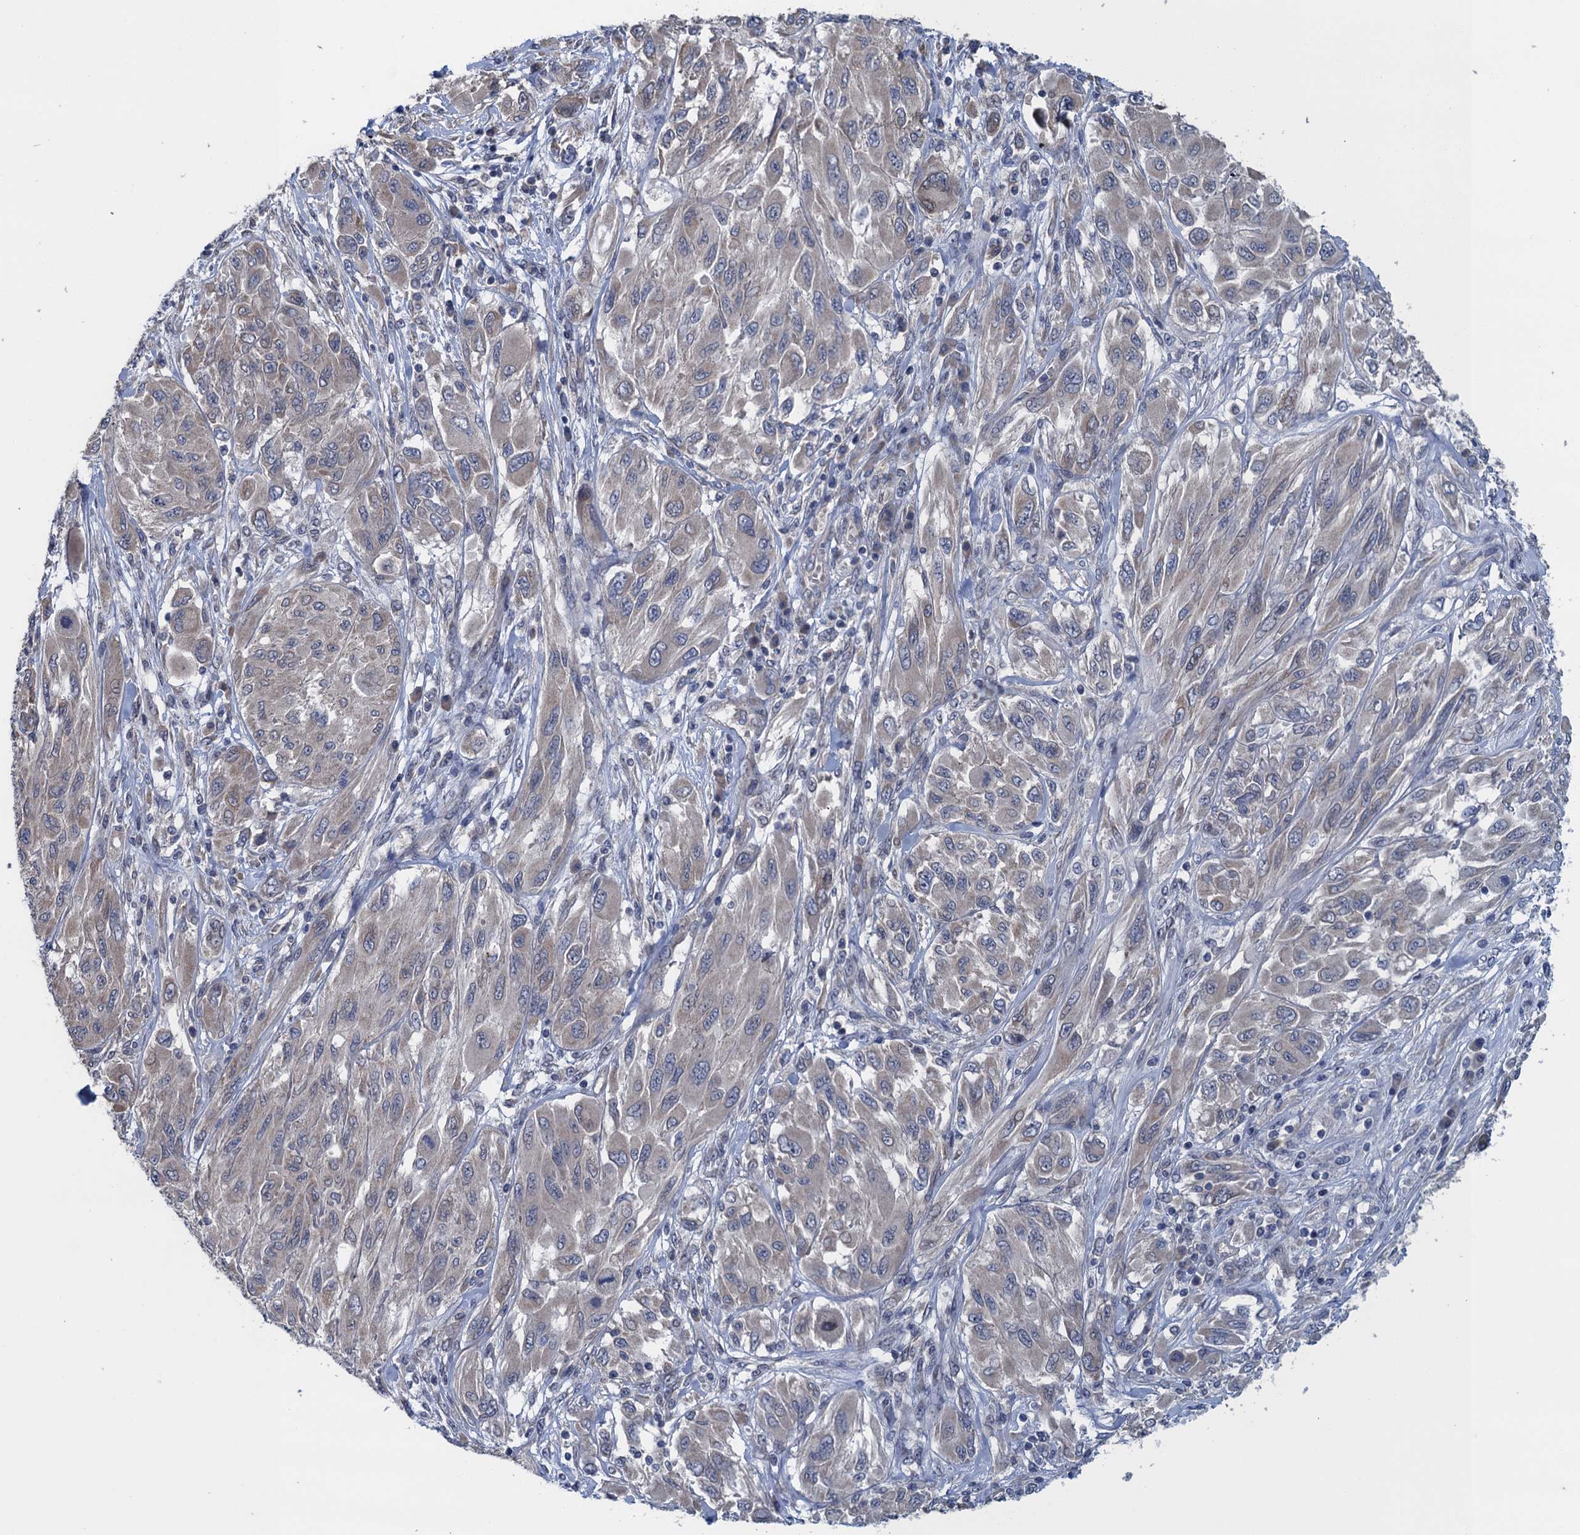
{"staining": {"intensity": "negative", "quantity": "none", "location": "none"}, "tissue": "melanoma", "cell_type": "Tumor cells", "image_type": "cancer", "snomed": [{"axis": "morphology", "description": "Malignant melanoma, NOS"}, {"axis": "topography", "description": "Skin"}], "caption": "High power microscopy image of an immunohistochemistry micrograph of malignant melanoma, revealing no significant positivity in tumor cells.", "gene": "CTU2", "patient": {"sex": "female", "age": 91}}